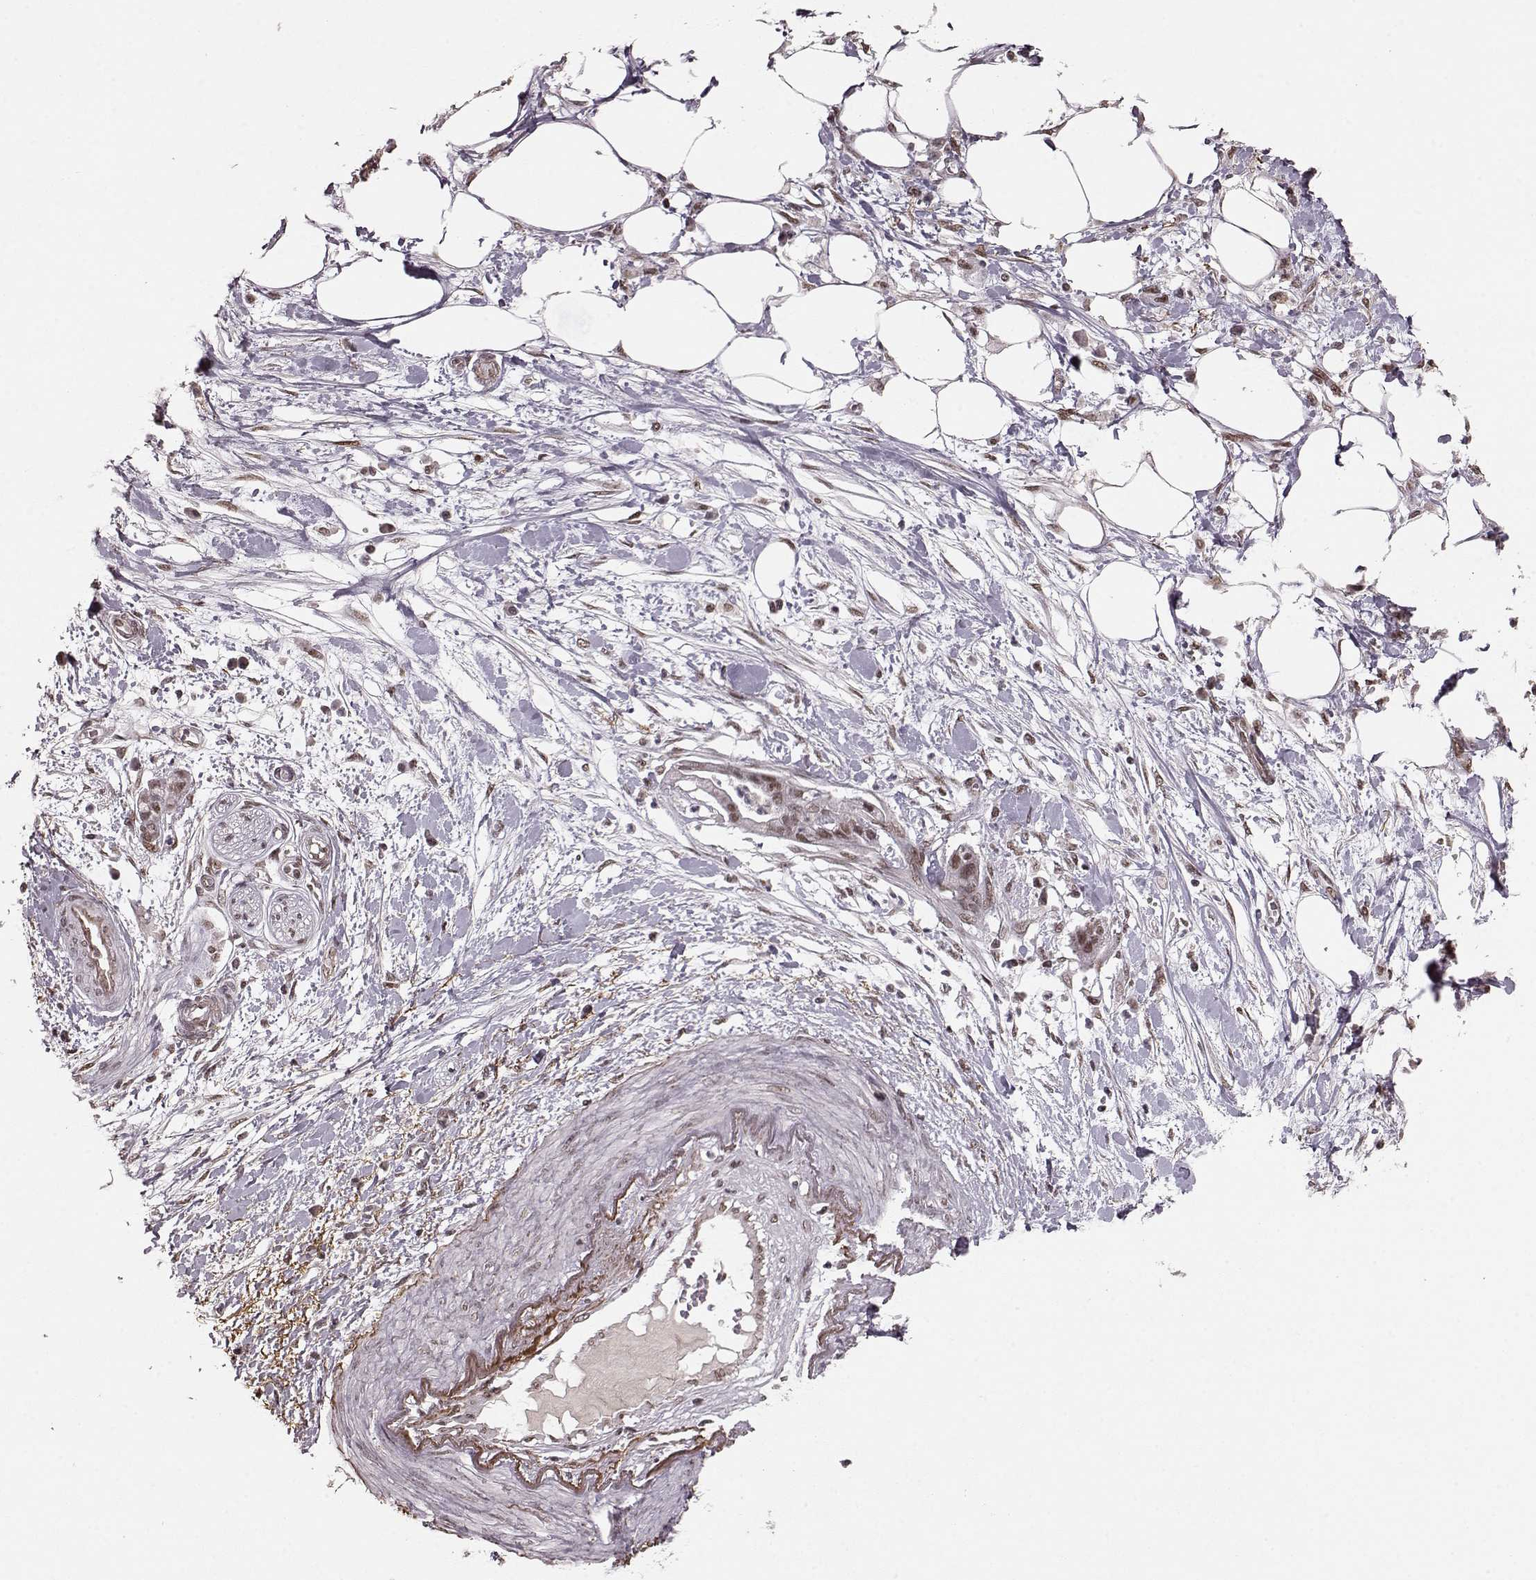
{"staining": {"intensity": "weak", "quantity": ">75%", "location": "nuclear"}, "tissue": "pancreatic cancer", "cell_type": "Tumor cells", "image_type": "cancer", "snomed": [{"axis": "morphology", "description": "Normal tissue, NOS"}, {"axis": "morphology", "description": "Adenocarcinoma, NOS"}, {"axis": "topography", "description": "Lymph node"}, {"axis": "topography", "description": "Pancreas"}], "caption": "A brown stain labels weak nuclear staining of a protein in pancreatic cancer tumor cells.", "gene": "RRAGD", "patient": {"sex": "female", "age": 58}}